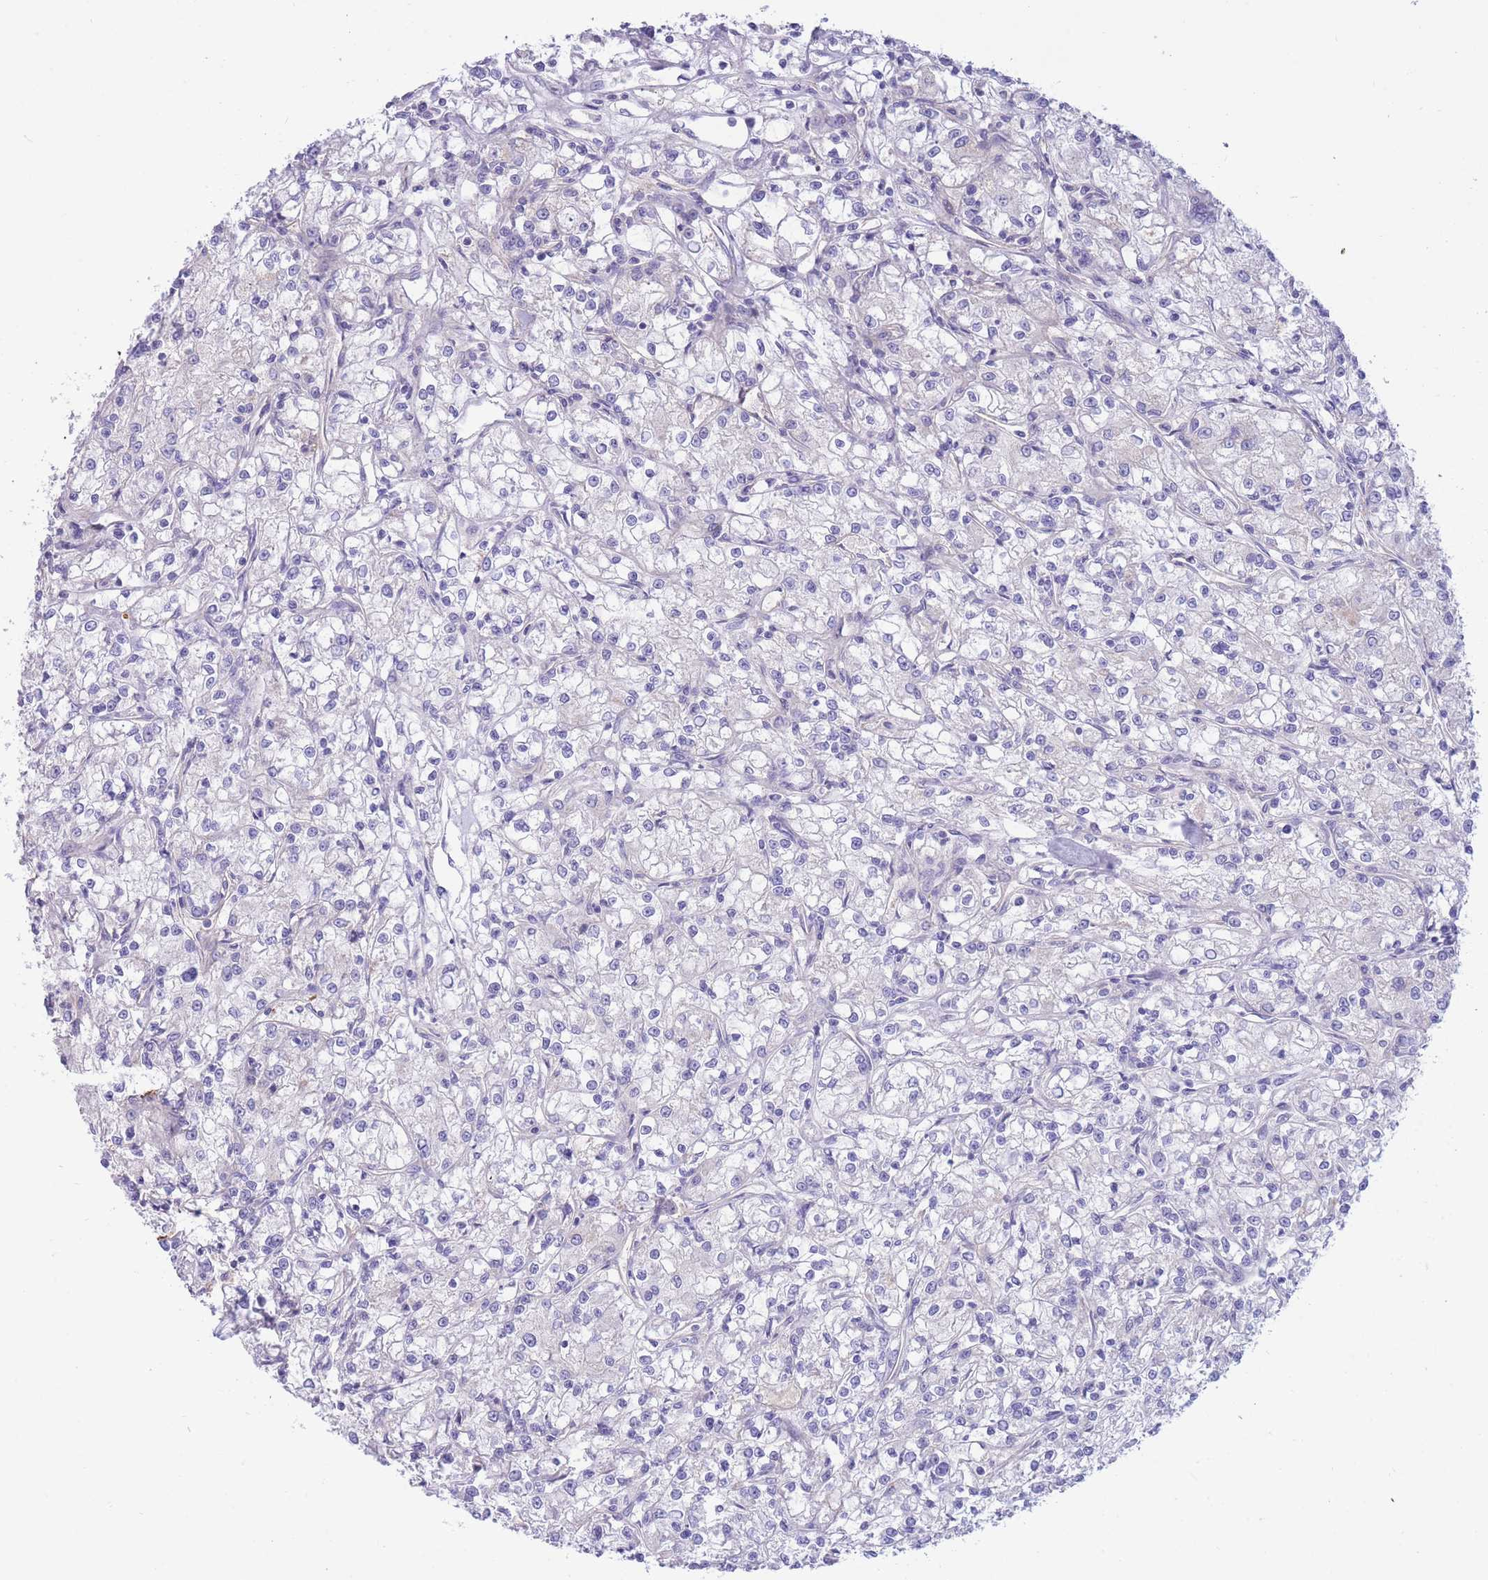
{"staining": {"intensity": "negative", "quantity": "none", "location": "none"}, "tissue": "renal cancer", "cell_type": "Tumor cells", "image_type": "cancer", "snomed": [{"axis": "morphology", "description": "Adenocarcinoma, NOS"}, {"axis": "topography", "description": "Kidney"}], "caption": "DAB immunohistochemical staining of renal cancer (adenocarcinoma) exhibits no significant positivity in tumor cells.", "gene": "SULT1A1", "patient": {"sex": "female", "age": 59}}